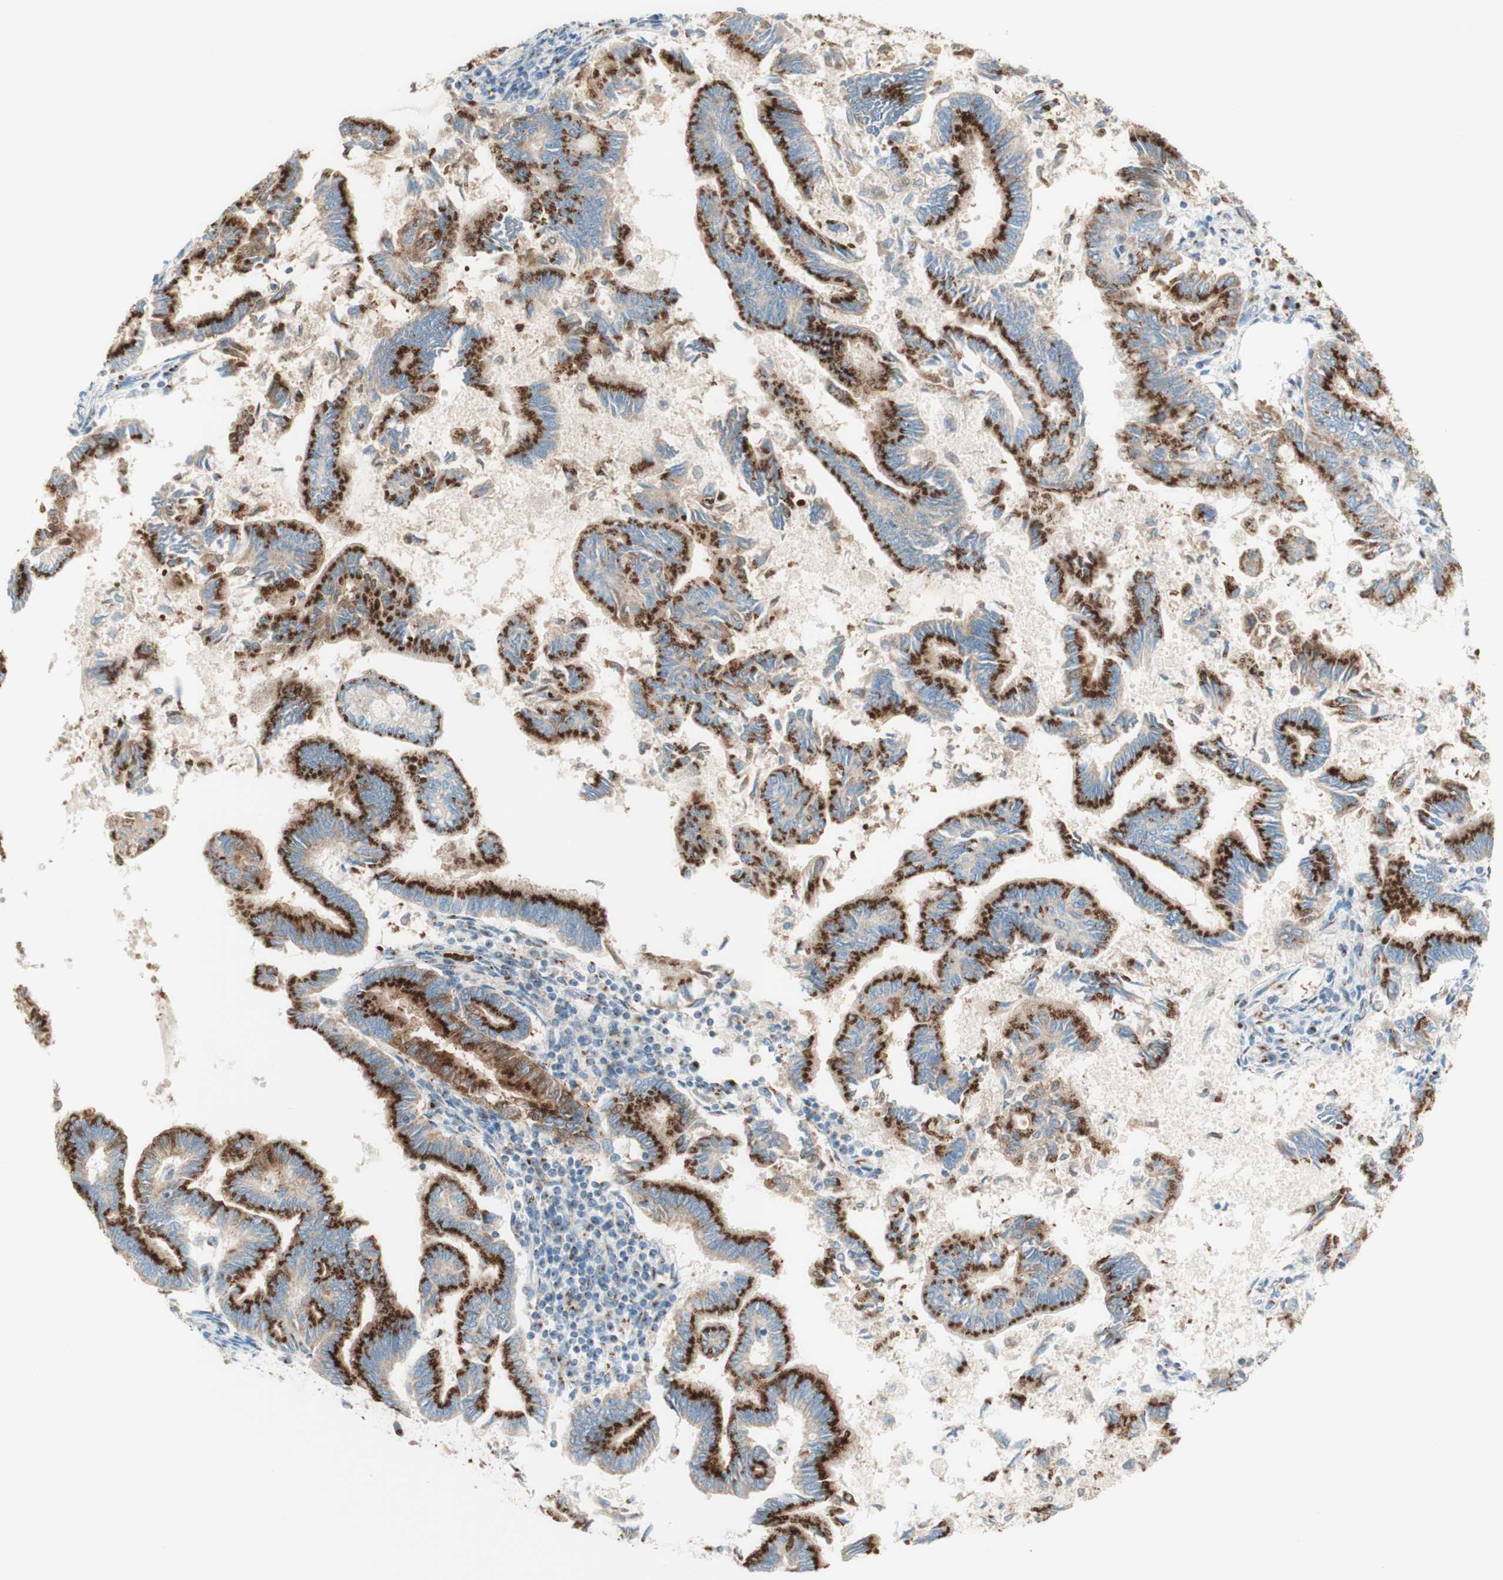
{"staining": {"intensity": "strong", "quantity": ">75%", "location": "cytoplasmic/membranous"}, "tissue": "endometrial cancer", "cell_type": "Tumor cells", "image_type": "cancer", "snomed": [{"axis": "morphology", "description": "Adenocarcinoma, NOS"}, {"axis": "topography", "description": "Endometrium"}], "caption": "Protein positivity by immunohistochemistry (IHC) displays strong cytoplasmic/membranous positivity in approximately >75% of tumor cells in endometrial cancer (adenocarcinoma).", "gene": "GOLGB1", "patient": {"sex": "female", "age": 86}}